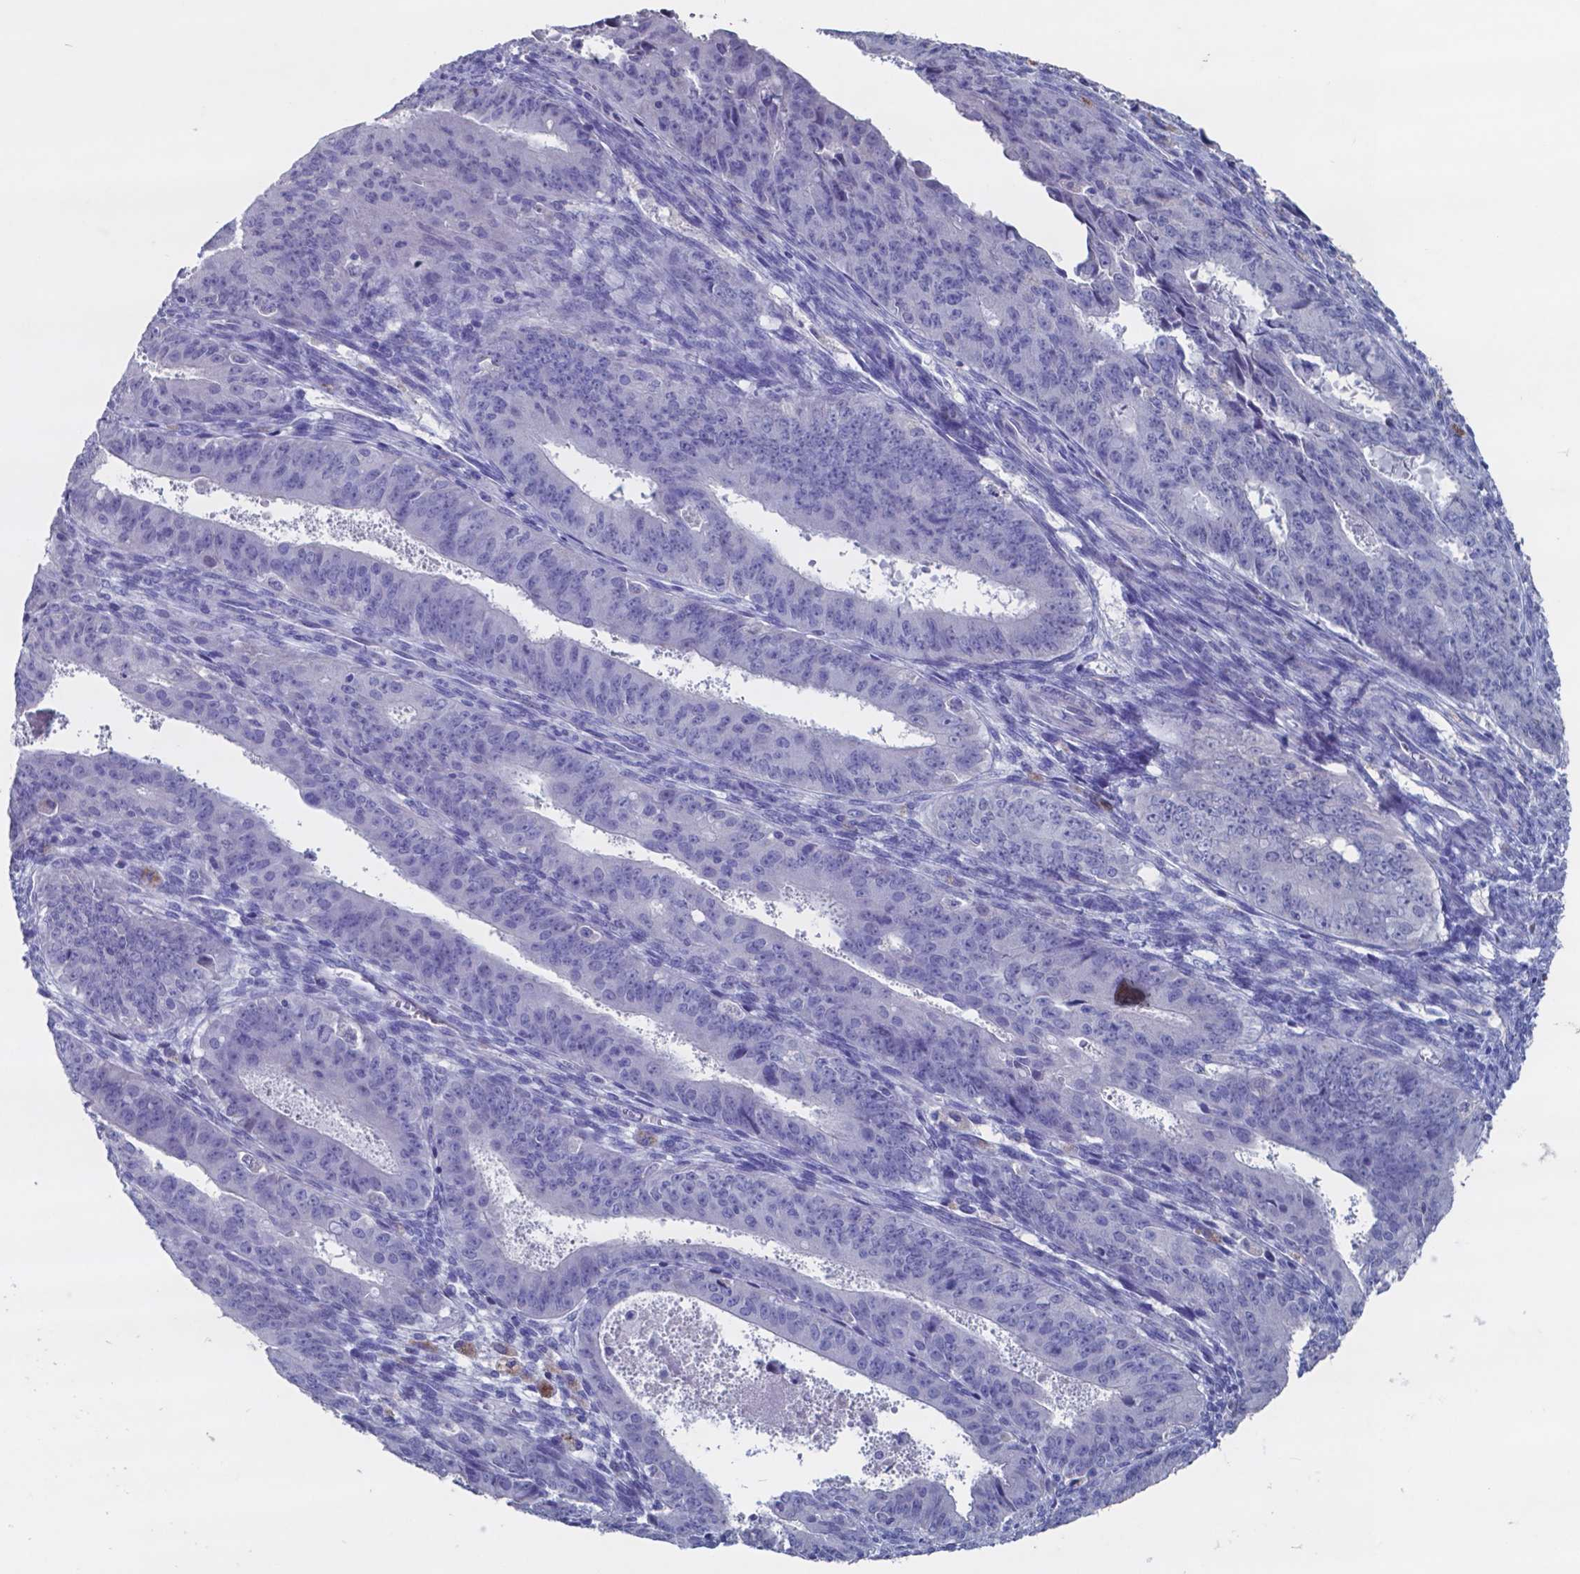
{"staining": {"intensity": "negative", "quantity": "none", "location": "none"}, "tissue": "ovarian cancer", "cell_type": "Tumor cells", "image_type": "cancer", "snomed": [{"axis": "morphology", "description": "Carcinoma, endometroid"}, {"axis": "topography", "description": "Ovary"}], "caption": "IHC image of neoplastic tissue: endometroid carcinoma (ovarian) stained with DAB (3,3'-diaminobenzidine) shows no significant protein positivity in tumor cells.", "gene": "TTR", "patient": {"sex": "female", "age": 42}}